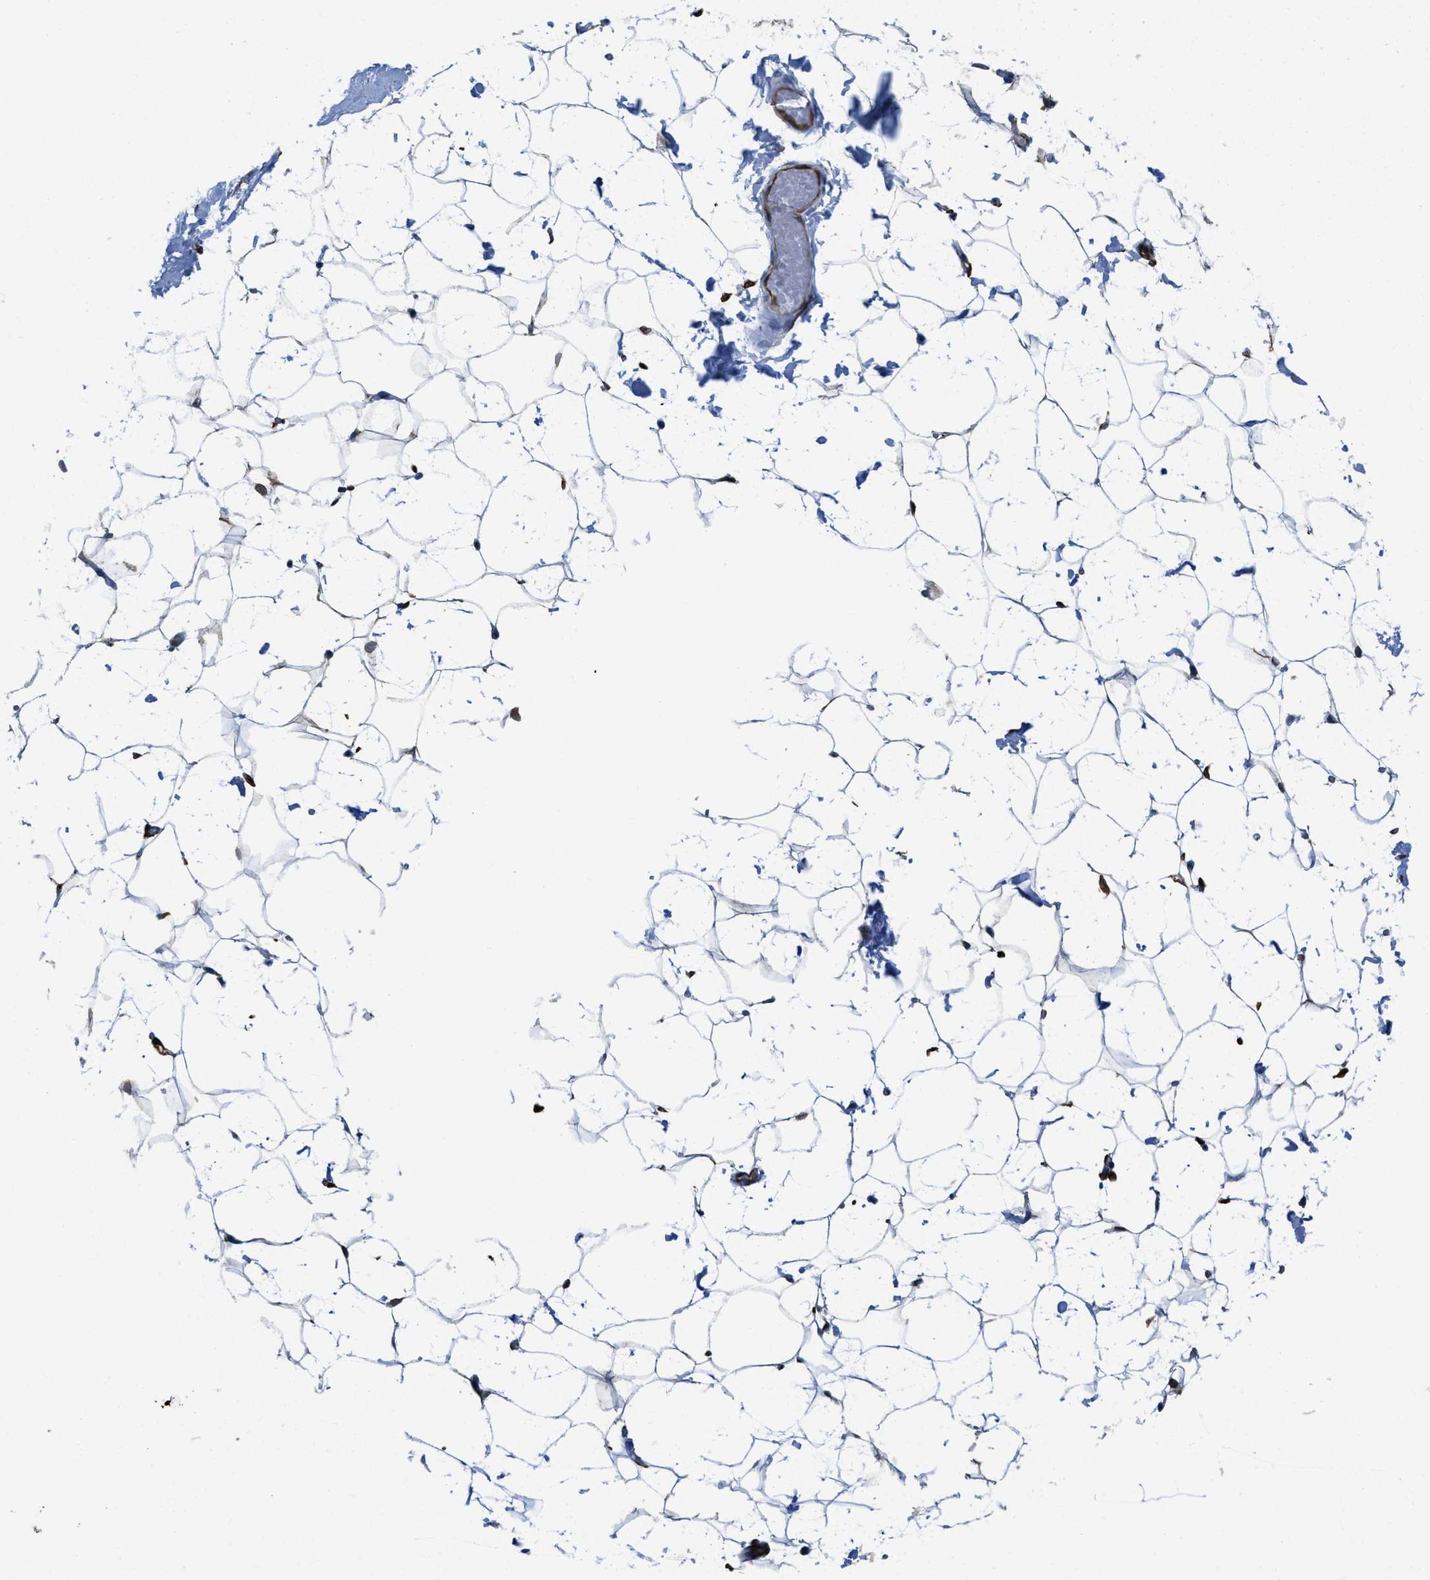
{"staining": {"intensity": "moderate", "quantity": ">75%", "location": "cytoplasmic/membranous"}, "tissue": "adipose tissue", "cell_type": "Adipocytes", "image_type": "normal", "snomed": [{"axis": "morphology", "description": "Normal tissue, NOS"}, {"axis": "topography", "description": "Breast"}, {"axis": "topography", "description": "Soft tissue"}], "caption": "This photomicrograph reveals immunohistochemistry (IHC) staining of benign human adipose tissue, with medium moderate cytoplasmic/membranous staining in approximately >75% of adipocytes.", "gene": "LRRC8B", "patient": {"sex": "female", "age": 75}}